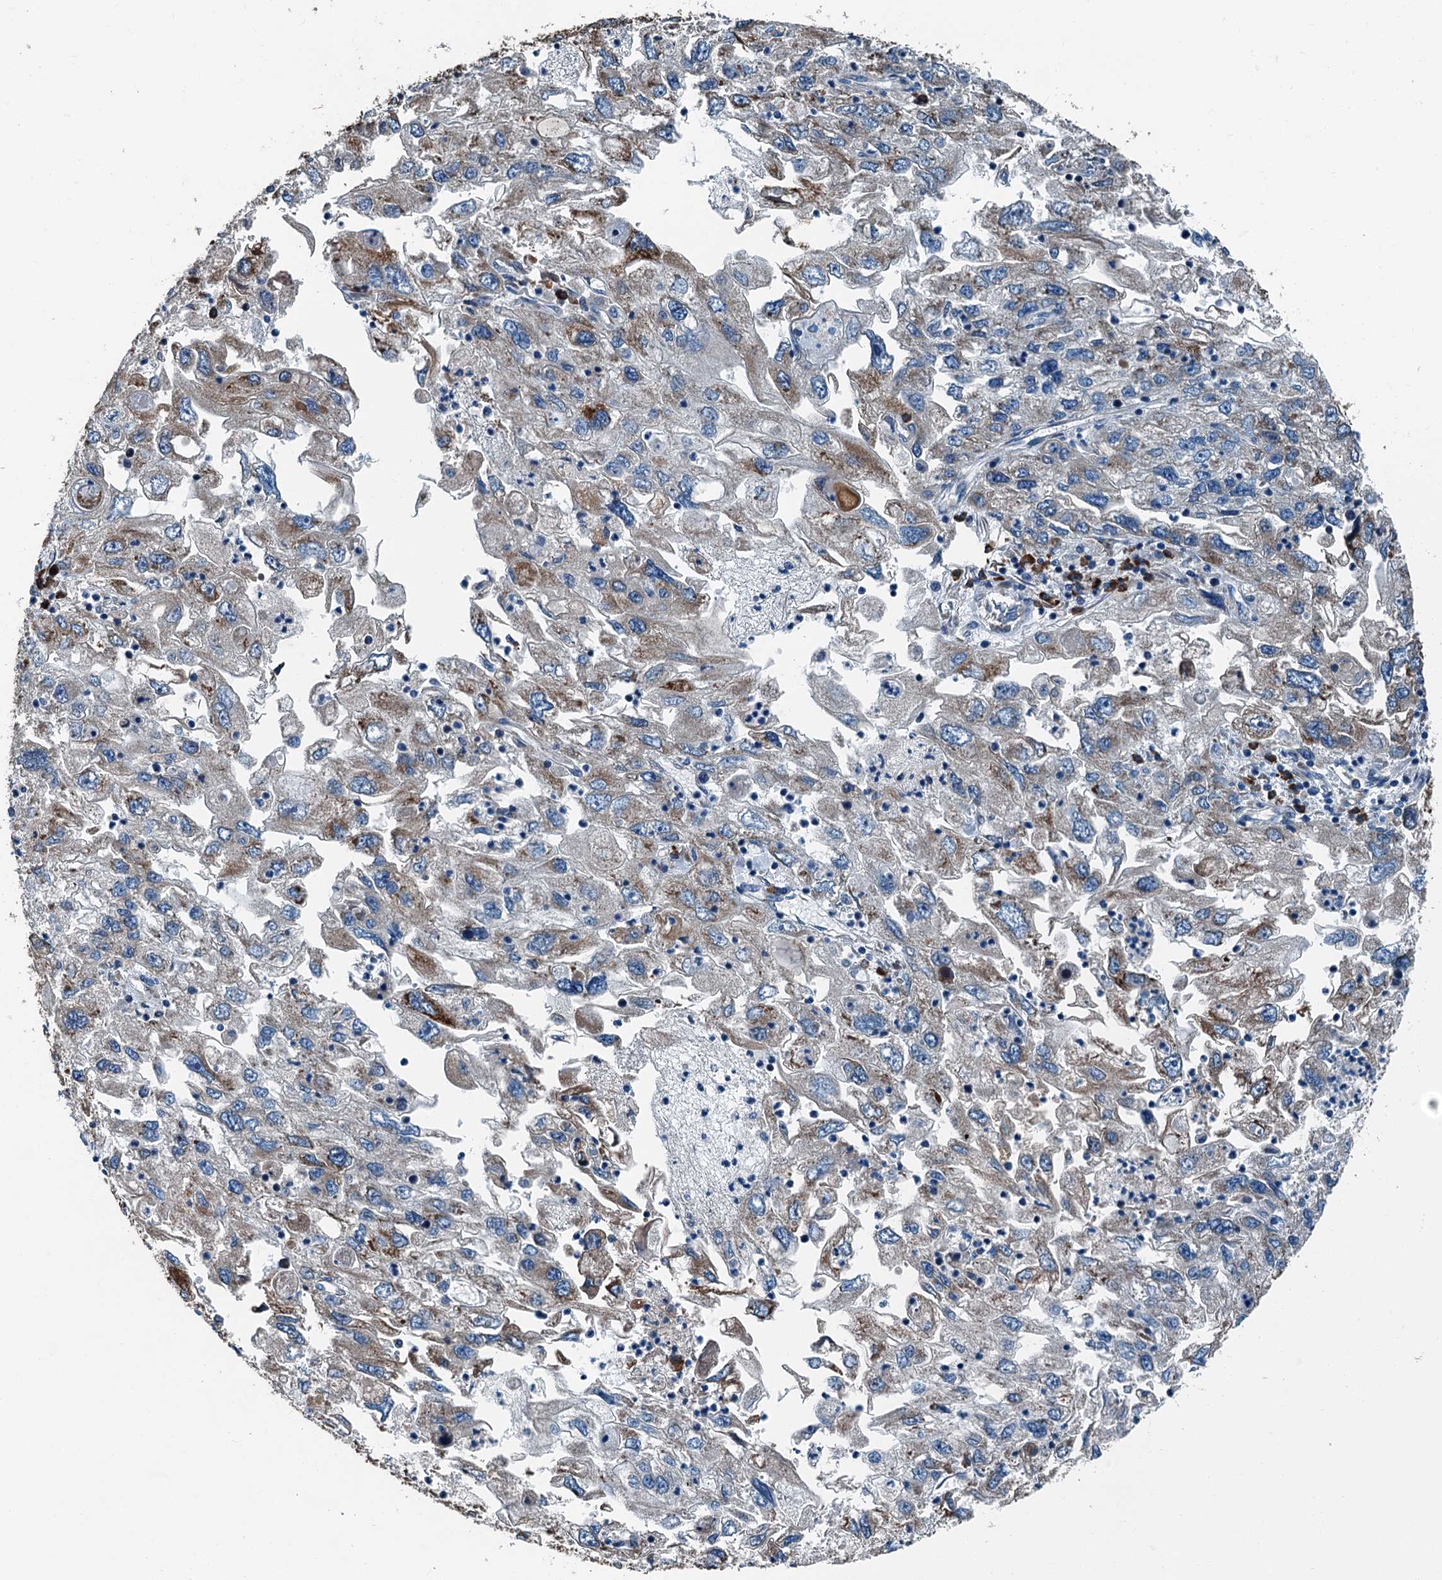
{"staining": {"intensity": "moderate", "quantity": "<25%", "location": "cytoplasmic/membranous"}, "tissue": "endometrial cancer", "cell_type": "Tumor cells", "image_type": "cancer", "snomed": [{"axis": "morphology", "description": "Adenocarcinoma, NOS"}, {"axis": "topography", "description": "Endometrium"}], "caption": "This histopathology image demonstrates IHC staining of human adenocarcinoma (endometrial), with low moderate cytoplasmic/membranous expression in approximately <25% of tumor cells.", "gene": "TAMALIN", "patient": {"sex": "female", "age": 49}}